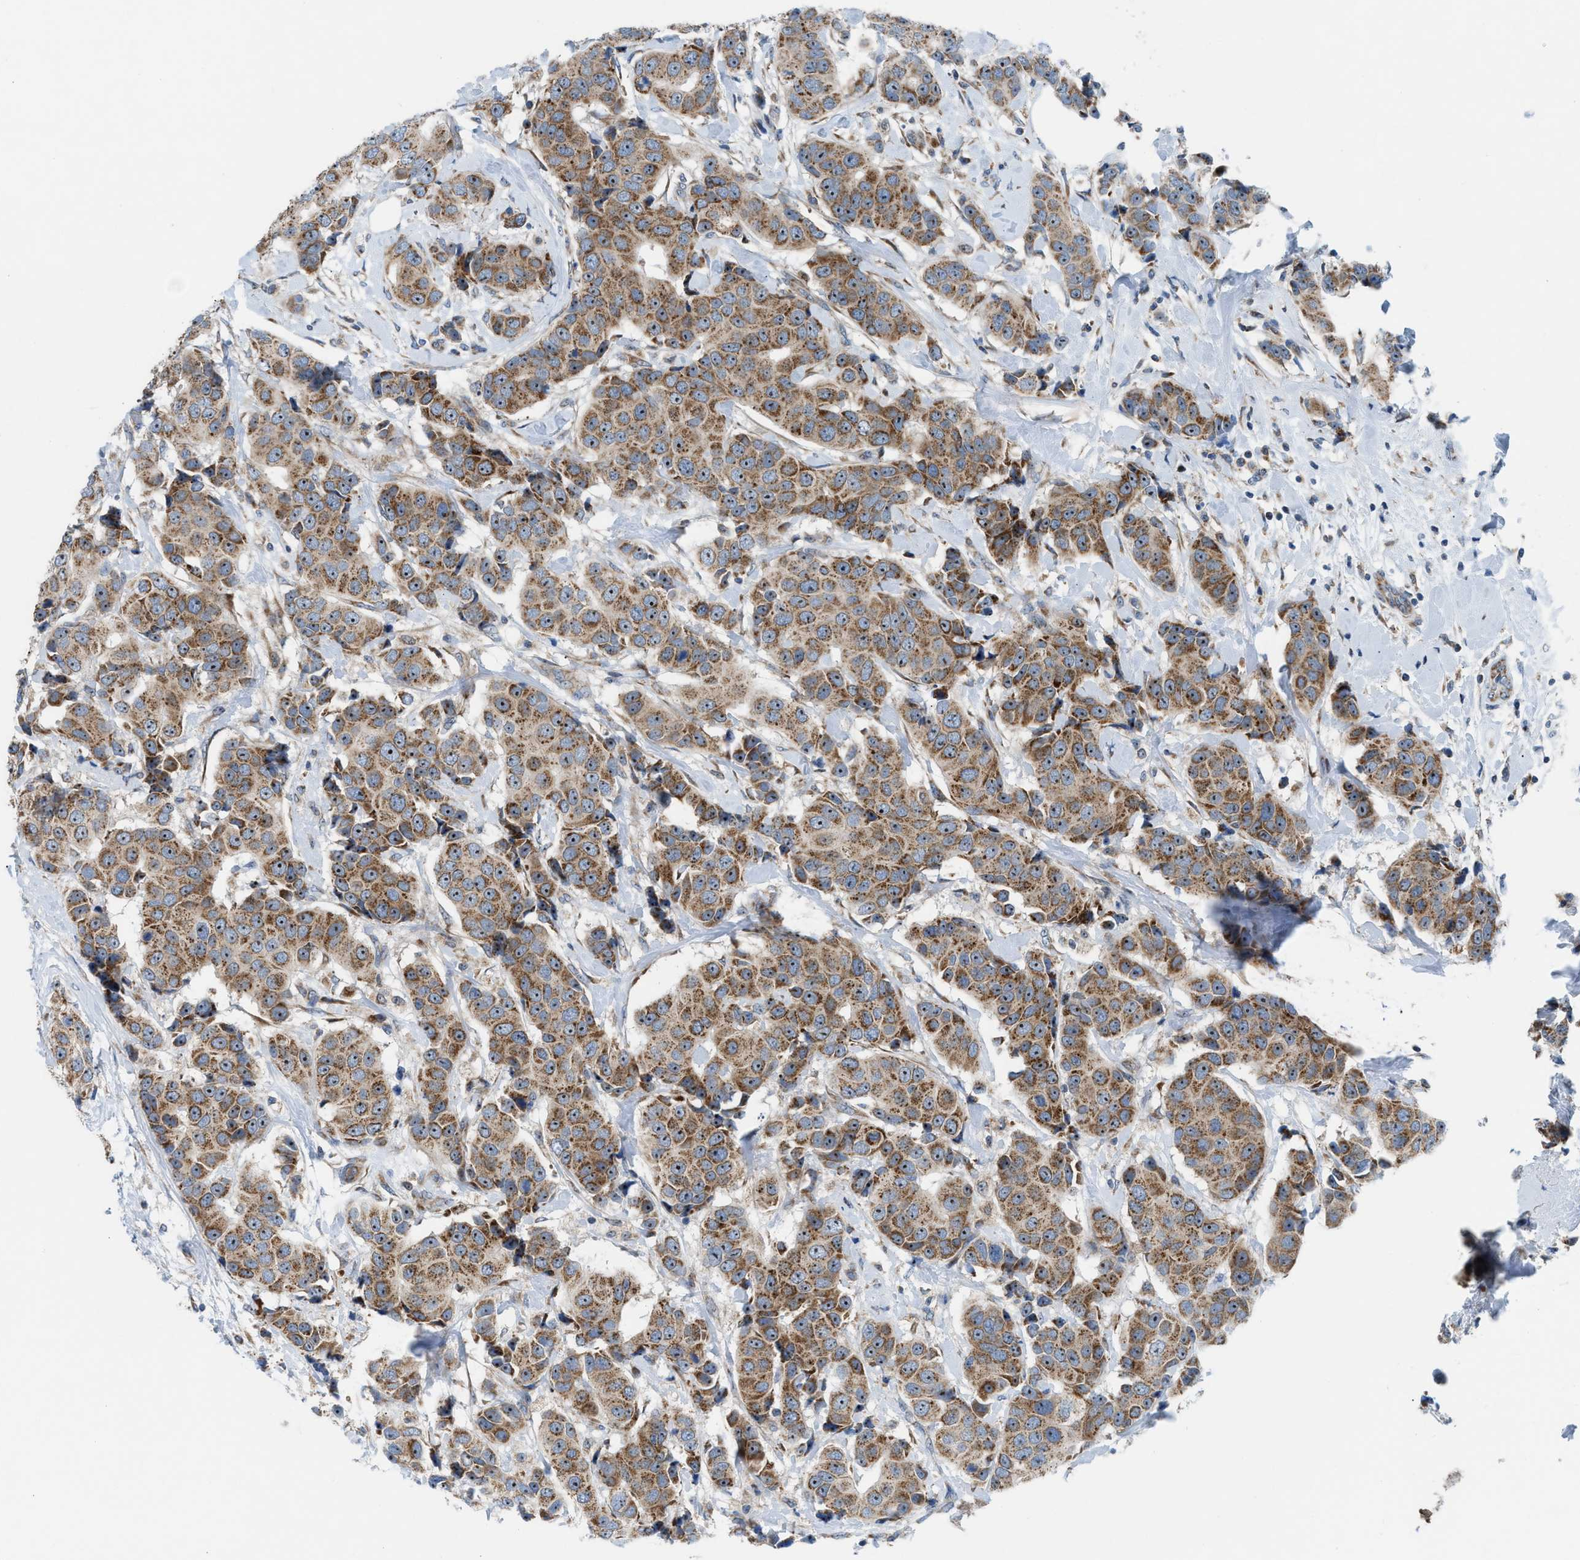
{"staining": {"intensity": "moderate", "quantity": ">75%", "location": "cytoplasmic/membranous,nuclear"}, "tissue": "breast cancer", "cell_type": "Tumor cells", "image_type": "cancer", "snomed": [{"axis": "morphology", "description": "Normal tissue, NOS"}, {"axis": "morphology", "description": "Duct carcinoma"}, {"axis": "topography", "description": "Breast"}], "caption": "A brown stain highlights moderate cytoplasmic/membranous and nuclear expression of a protein in human breast cancer (invasive ductal carcinoma) tumor cells.", "gene": "TPH1", "patient": {"sex": "female", "age": 39}}